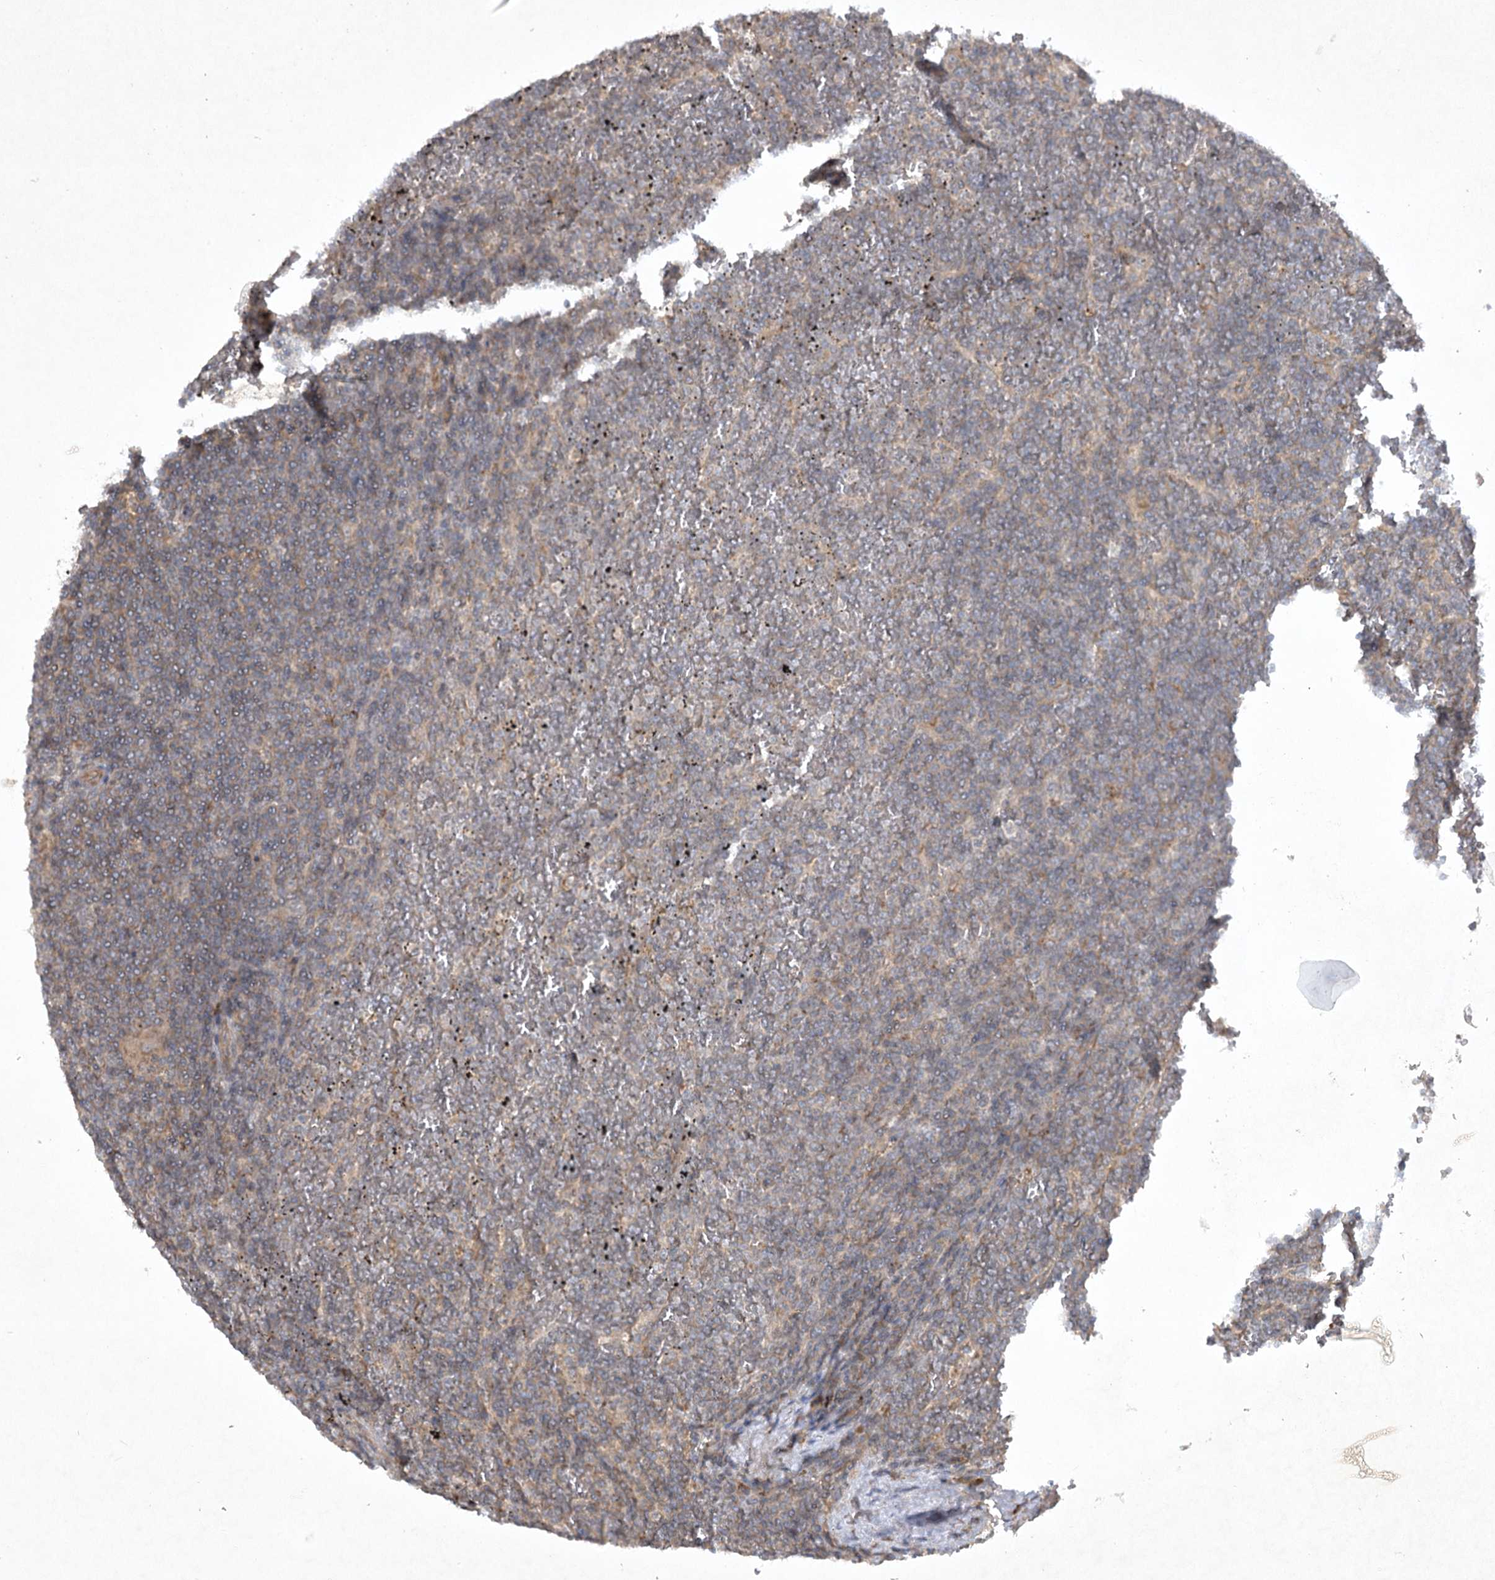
{"staining": {"intensity": "weak", "quantity": "25%-75%", "location": "cytoplasmic/membranous"}, "tissue": "lymphoma", "cell_type": "Tumor cells", "image_type": "cancer", "snomed": [{"axis": "morphology", "description": "Malignant lymphoma, non-Hodgkin's type, Low grade"}, {"axis": "topography", "description": "Spleen"}], "caption": "Malignant lymphoma, non-Hodgkin's type (low-grade) stained with a brown dye exhibits weak cytoplasmic/membranous positive positivity in about 25%-75% of tumor cells.", "gene": "TRAF3IP1", "patient": {"sex": "female", "age": 19}}